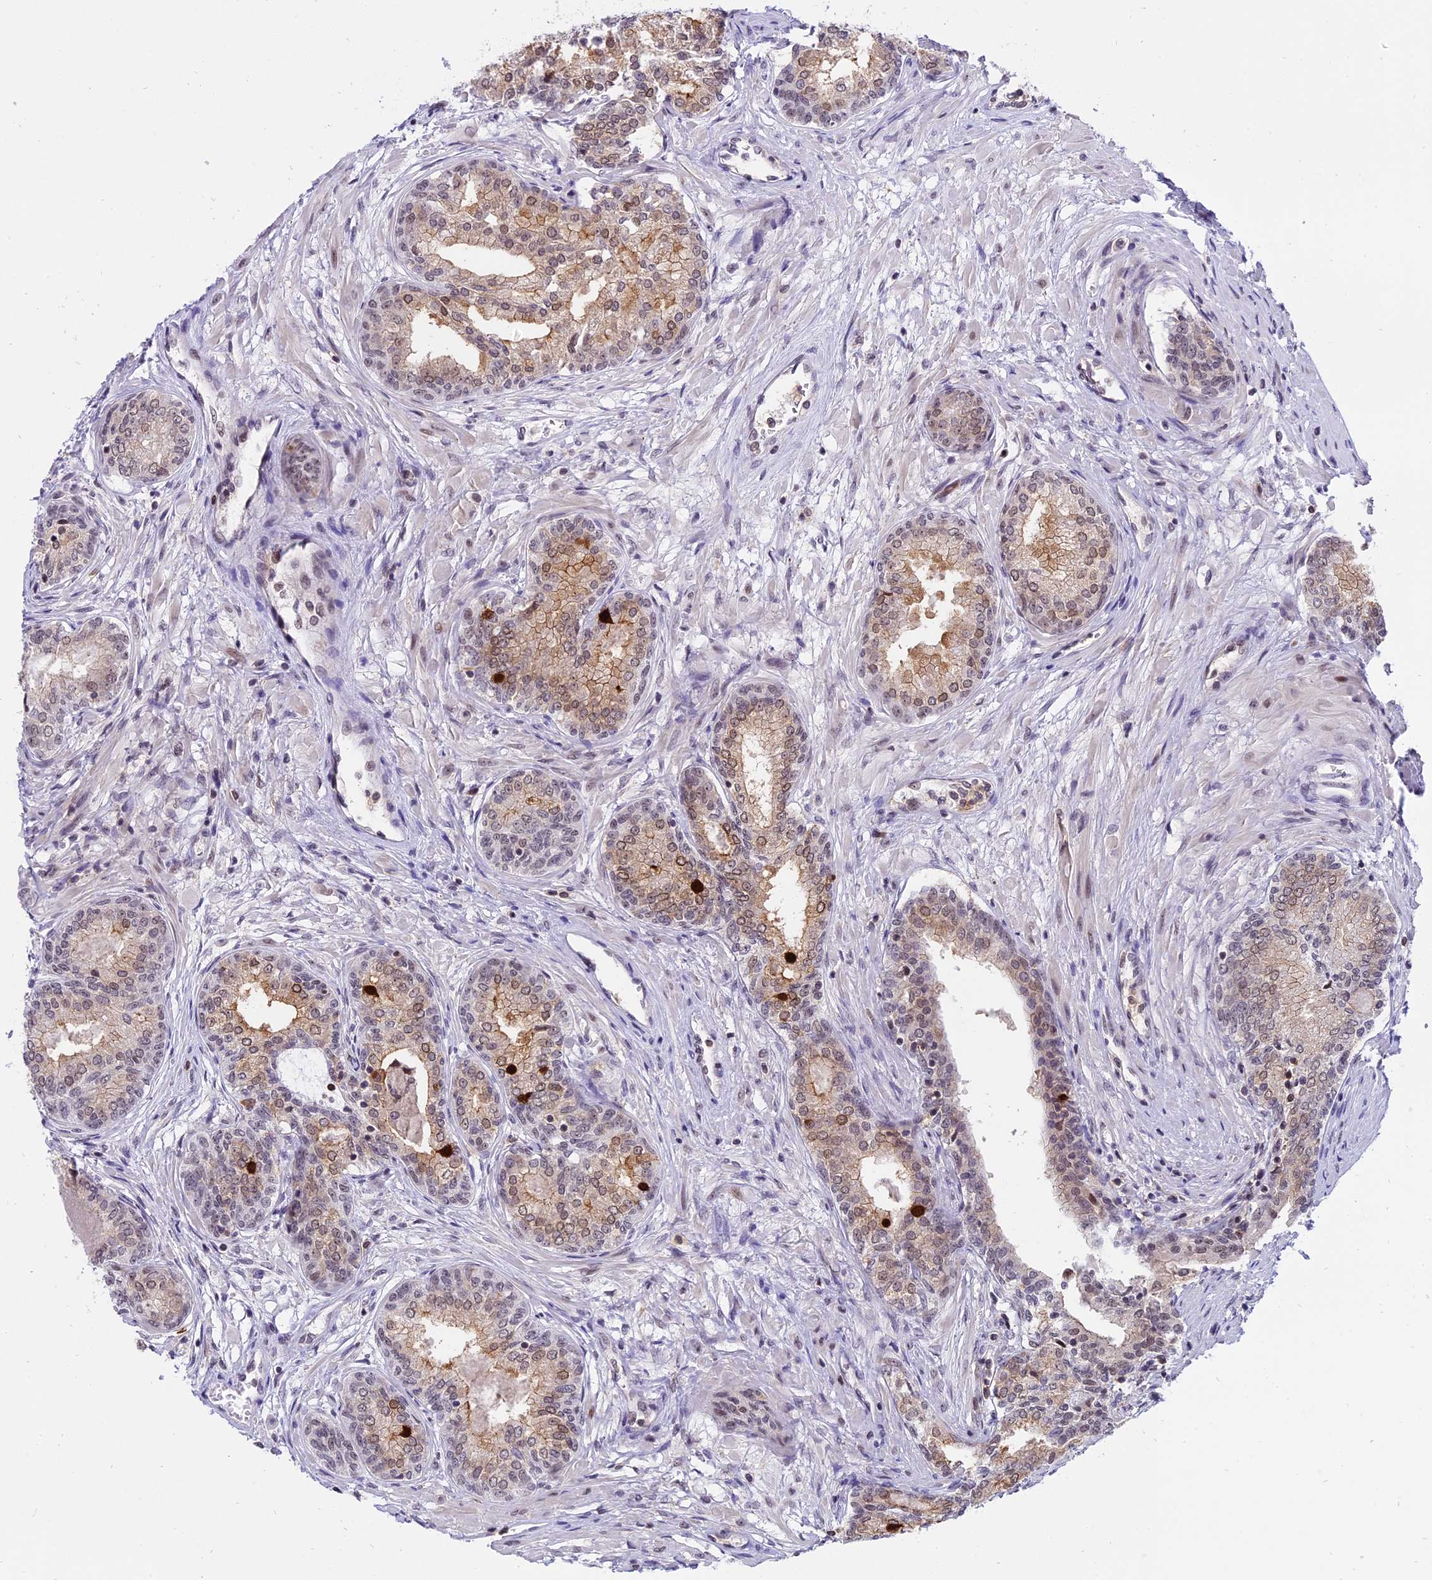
{"staining": {"intensity": "moderate", "quantity": "25%-75%", "location": "cytoplasmic/membranous,nuclear"}, "tissue": "prostate cancer", "cell_type": "Tumor cells", "image_type": "cancer", "snomed": [{"axis": "morphology", "description": "Adenocarcinoma, High grade"}, {"axis": "topography", "description": "Prostate"}], "caption": "A photomicrograph showing moderate cytoplasmic/membranous and nuclear staining in approximately 25%-75% of tumor cells in prostate cancer, as visualized by brown immunohistochemical staining.", "gene": "TADA3", "patient": {"sex": "male", "age": 67}}